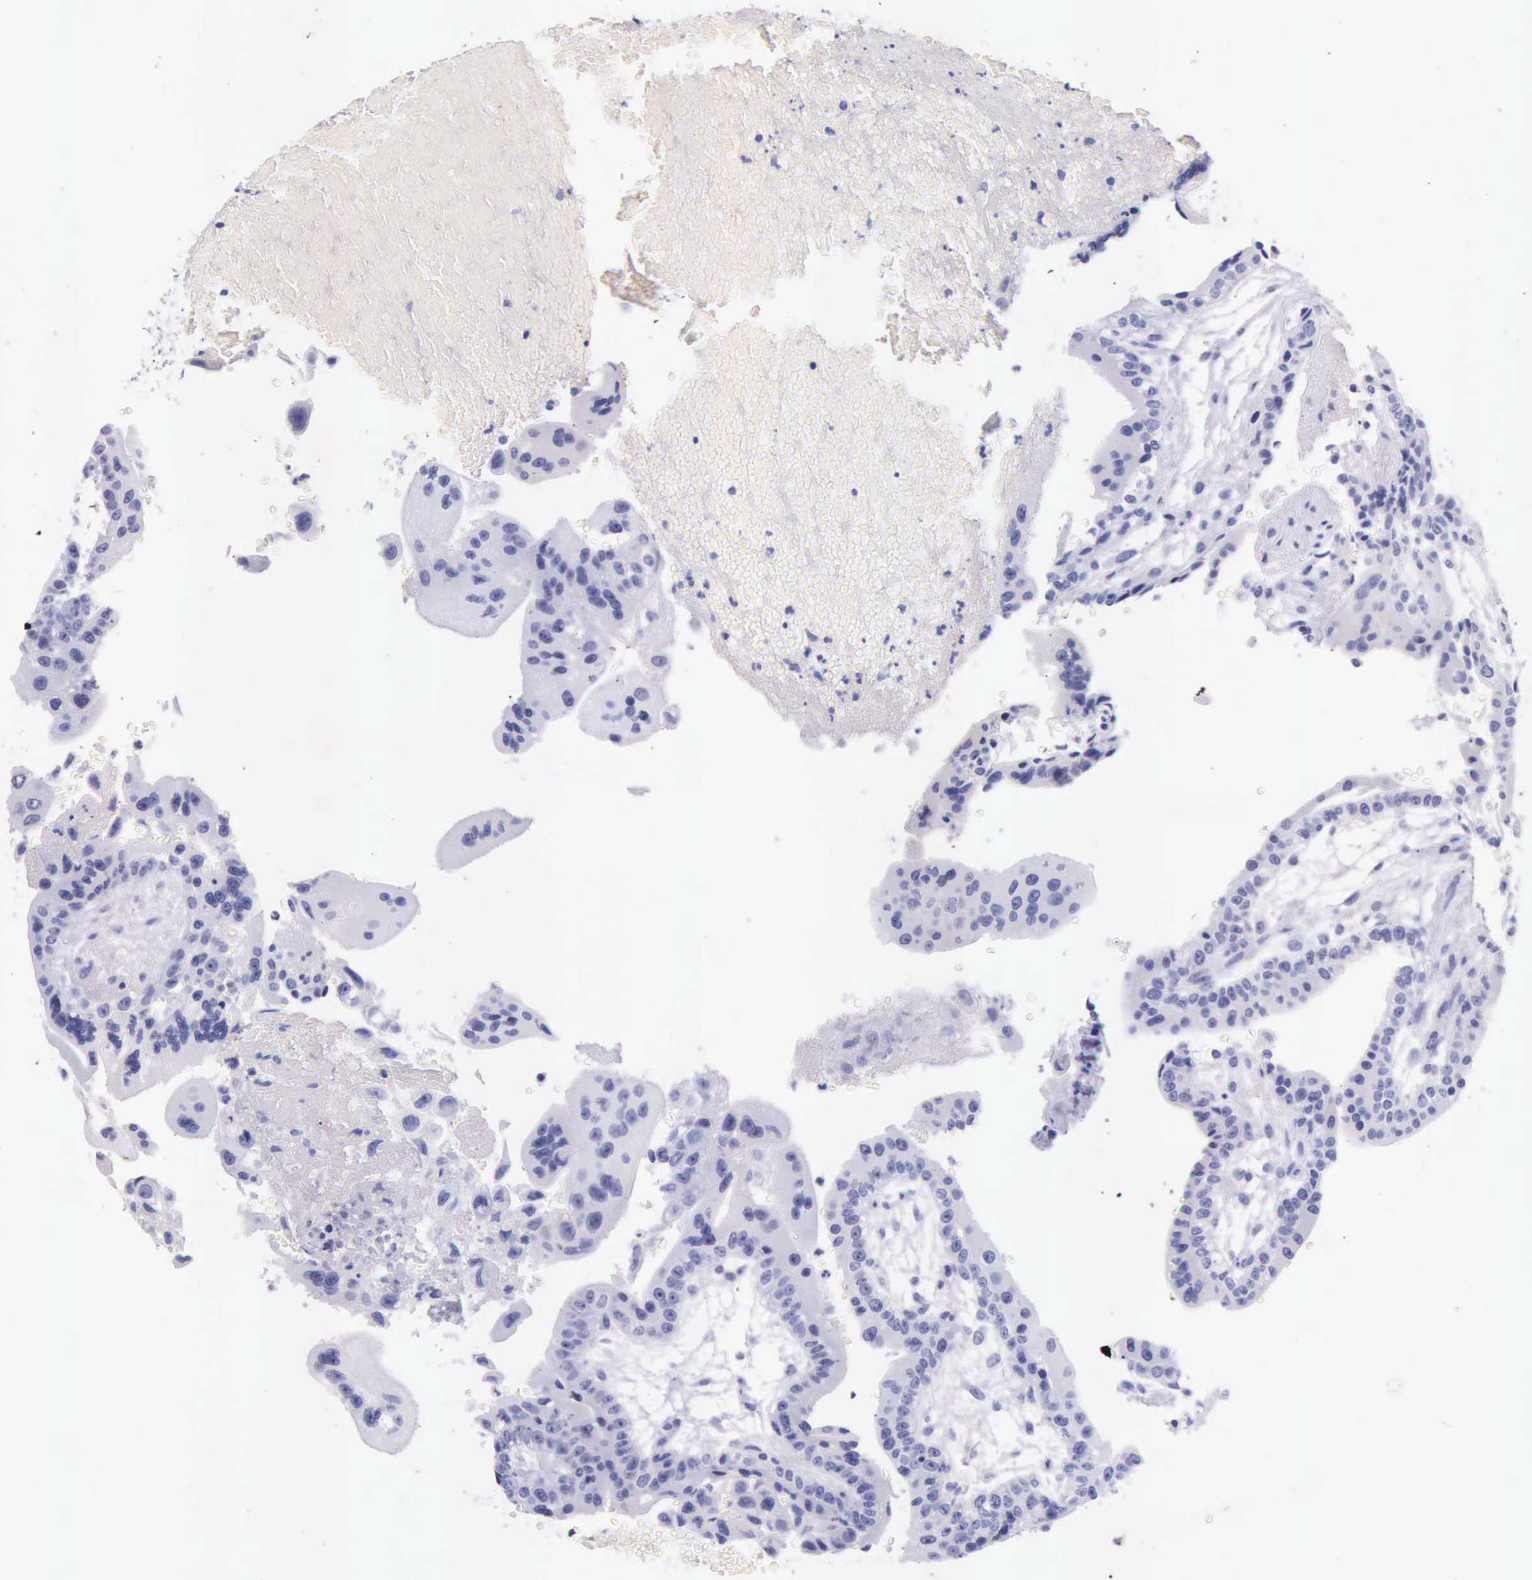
{"staining": {"intensity": "negative", "quantity": "none", "location": "none"}, "tissue": "placenta", "cell_type": "Trophoblastic cells", "image_type": "normal", "snomed": [{"axis": "morphology", "description": "Normal tissue, NOS"}, {"axis": "topography", "description": "Placenta"}], "caption": "The image reveals no staining of trophoblastic cells in benign placenta.", "gene": "KLK2", "patient": {"sex": "female", "age": 34}}